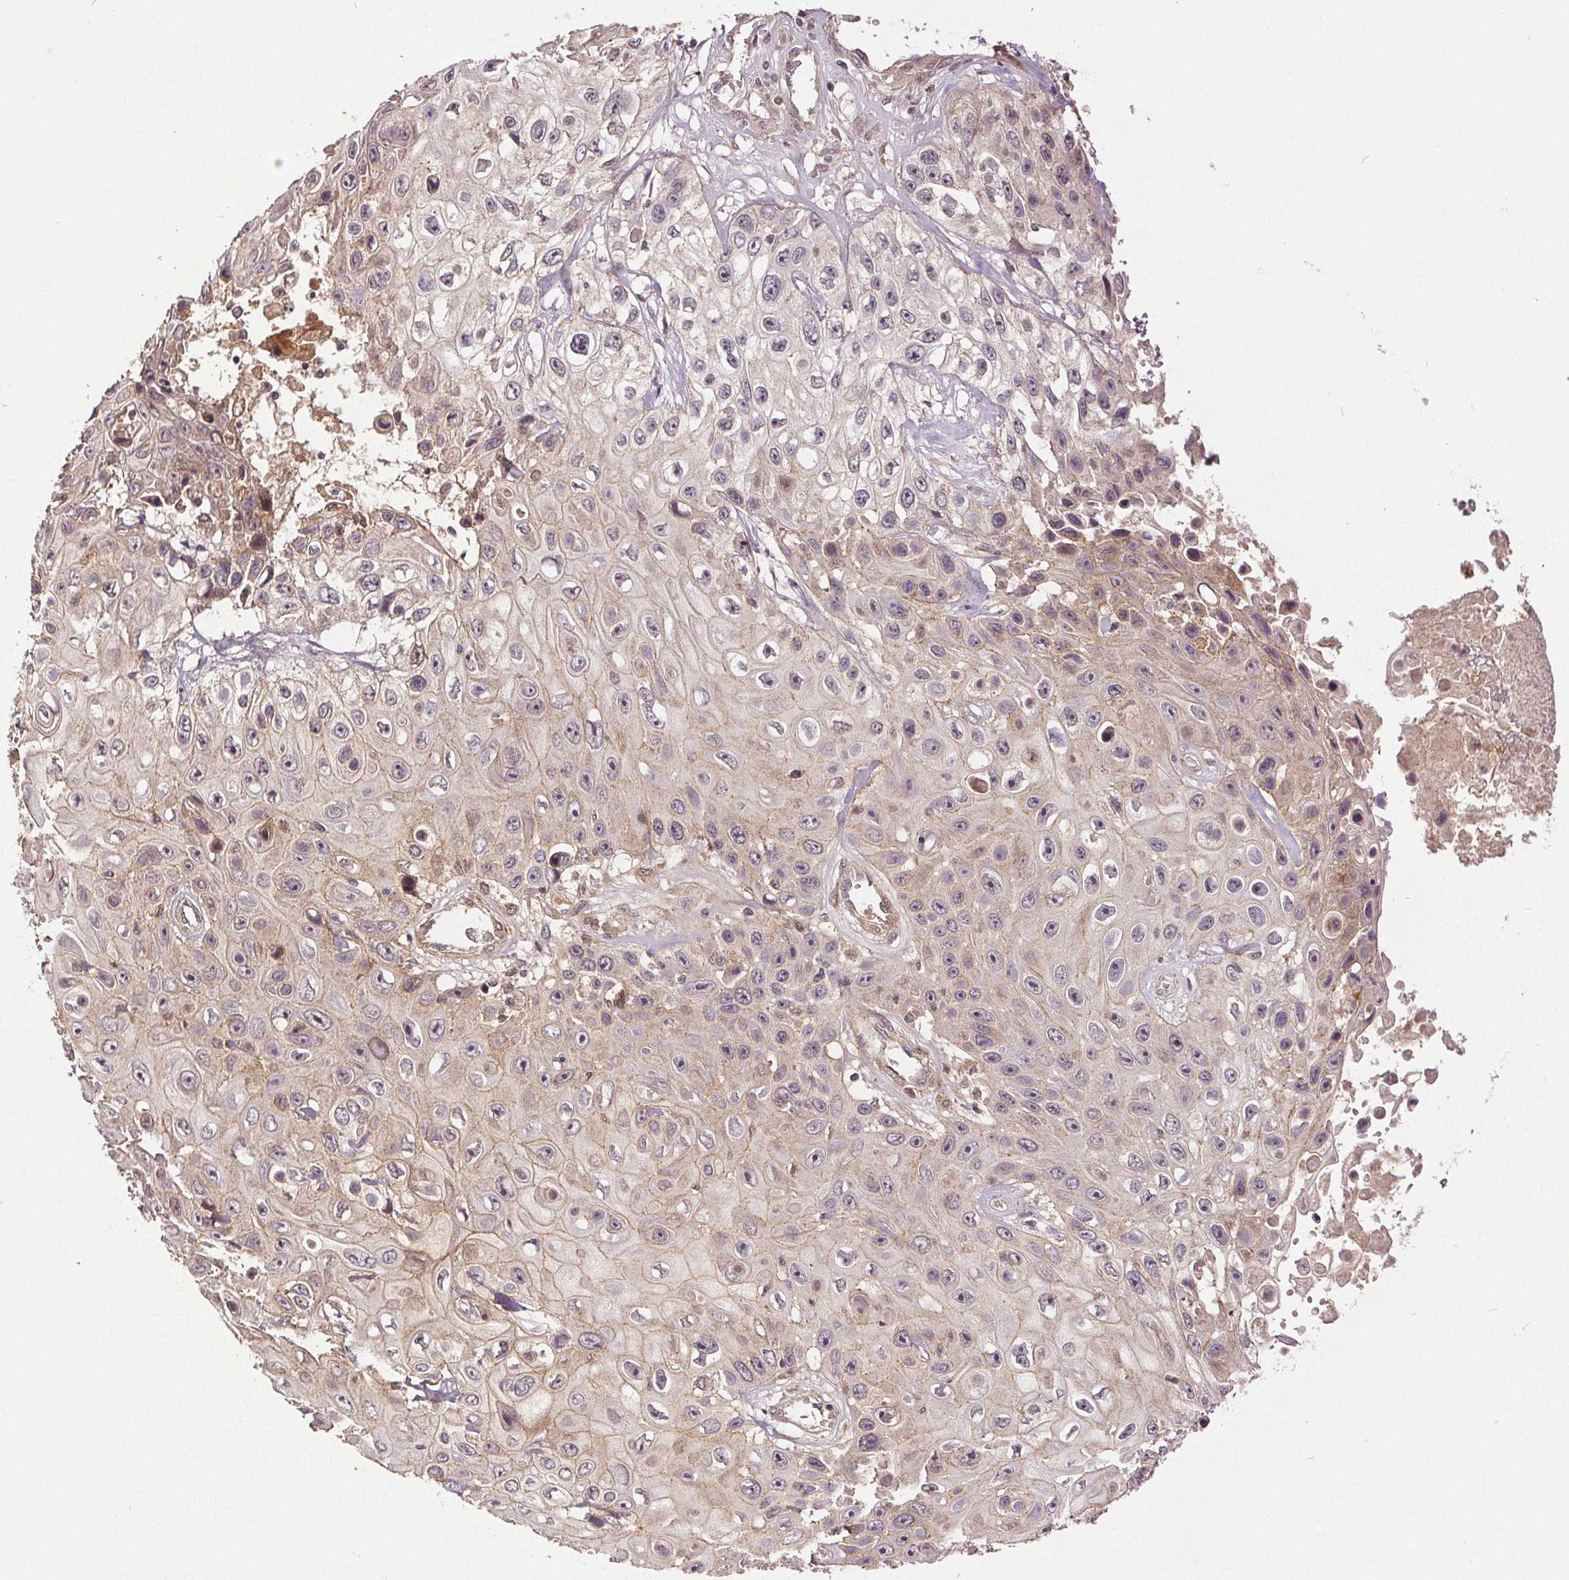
{"staining": {"intensity": "weak", "quantity": "<25%", "location": "cytoplasmic/membranous"}, "tissue": "skin cancer", "cell_type": "Tumor cells", "image_type": "cancer", "snomed": [{"axis": "morphology", "description": "Squamous cell carcinoma, NOS"}, {"axis": "topography", "description": "Skin"}], "caption": "High power microscopy micrograph of an immunohistochemistry (IHC) image of skin cancer, revealing no significant expression in tumor cells. The staining is performed using DAB brown chromogen with nuclei counter-stained in using hematoxylin.", "gene": "EPHB3", "patient": {"sex": "male", "age": 82}}